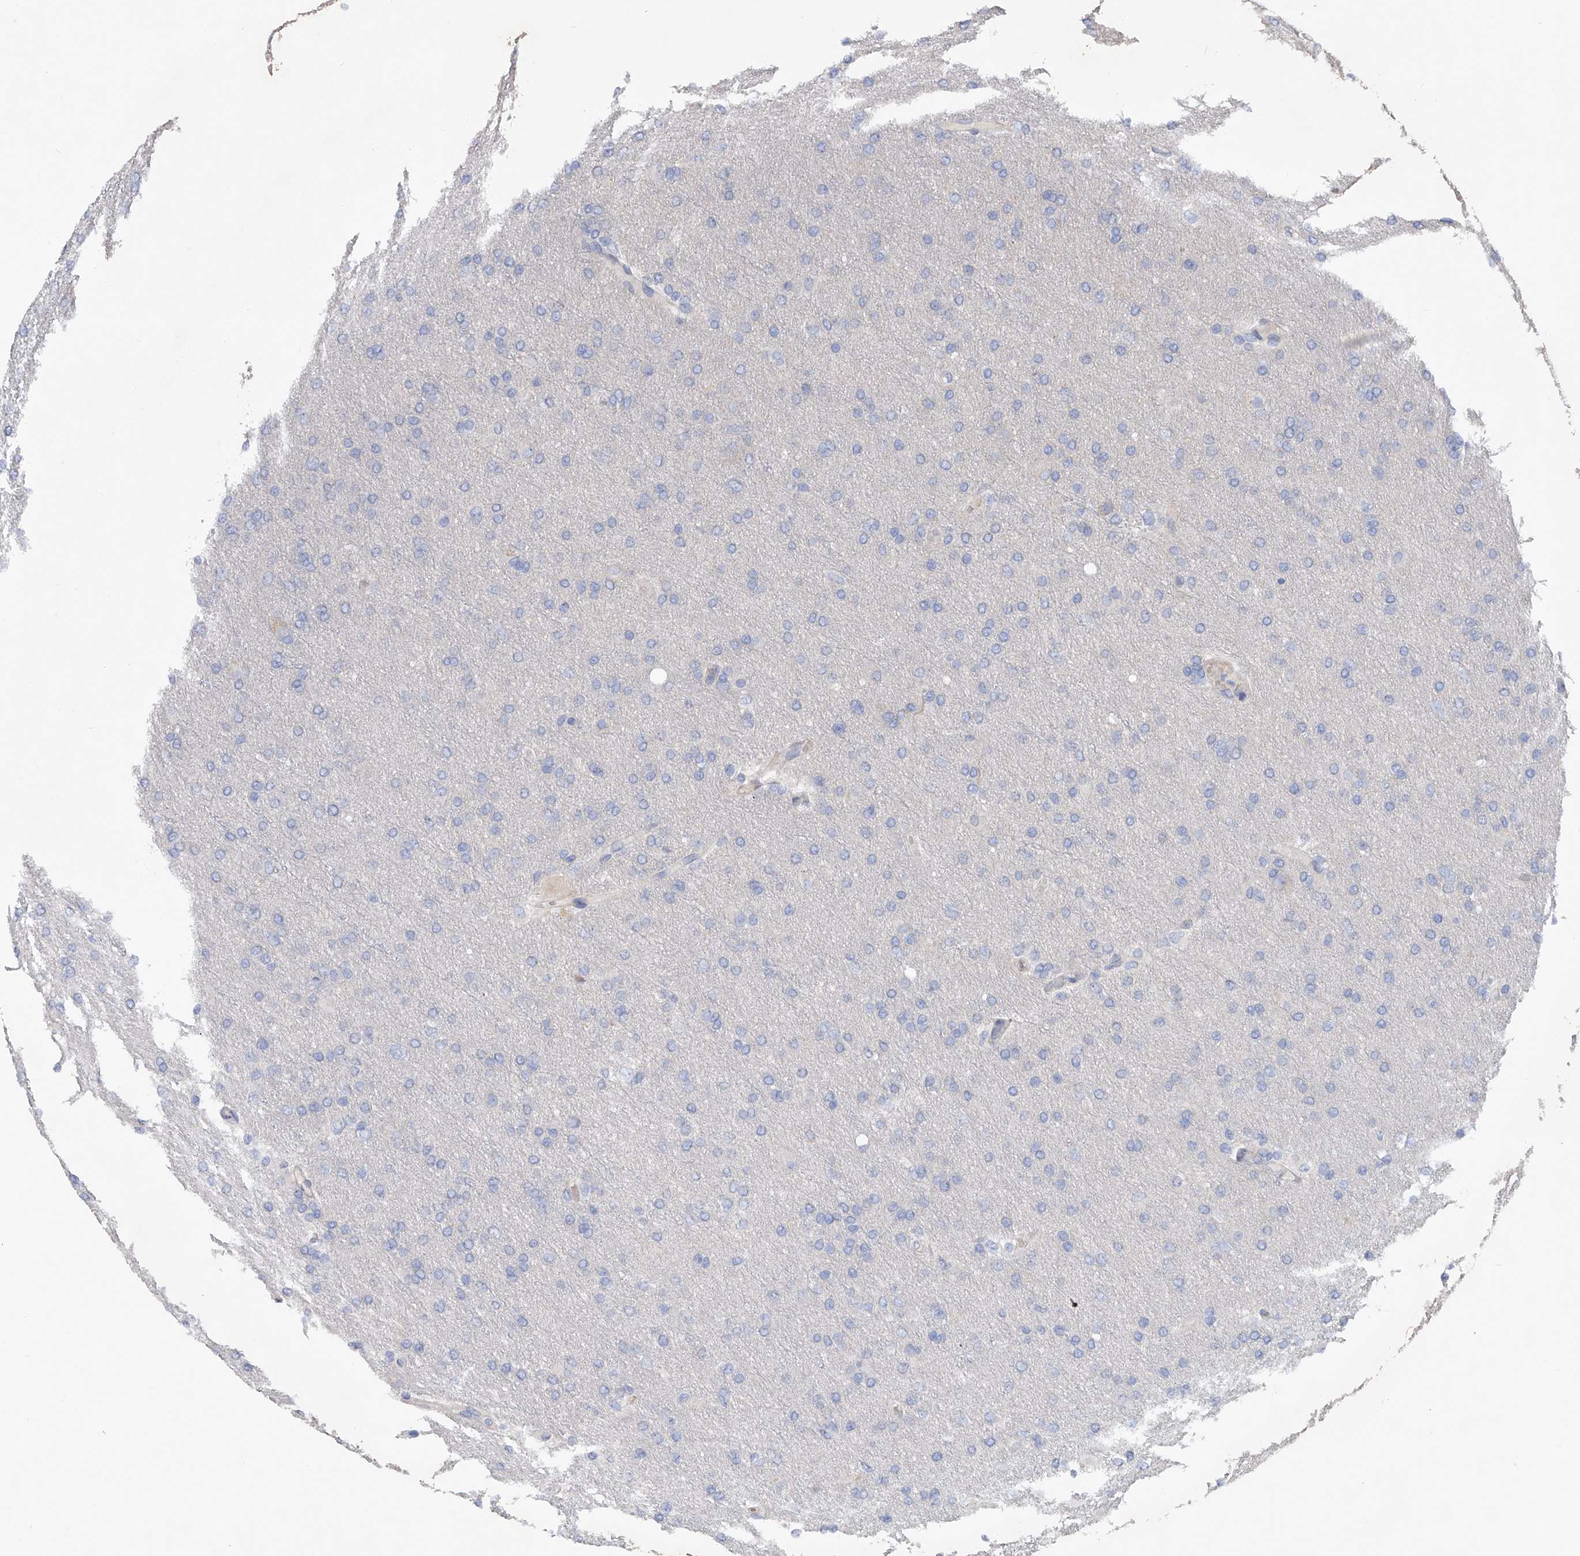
{"staining": {"intensity": "negative", "quantity": "none", "location": "none"}, "tissue": "glioma", "cell_type": "Tumor cells", "image_type": "cancer", "snomed": [{"axis": "morphology", "description": "Glioma, malignant, High grade"}, {"axis": "topography", "description": "Cerebral cortex"}], "caption": "Immunohistochemical staining of human malignant glioma (high-grade) demonstrates no significant staining in tumor cells.", "gene": "RWDD2A", "patient": {"sex": "female", "age": 36}}